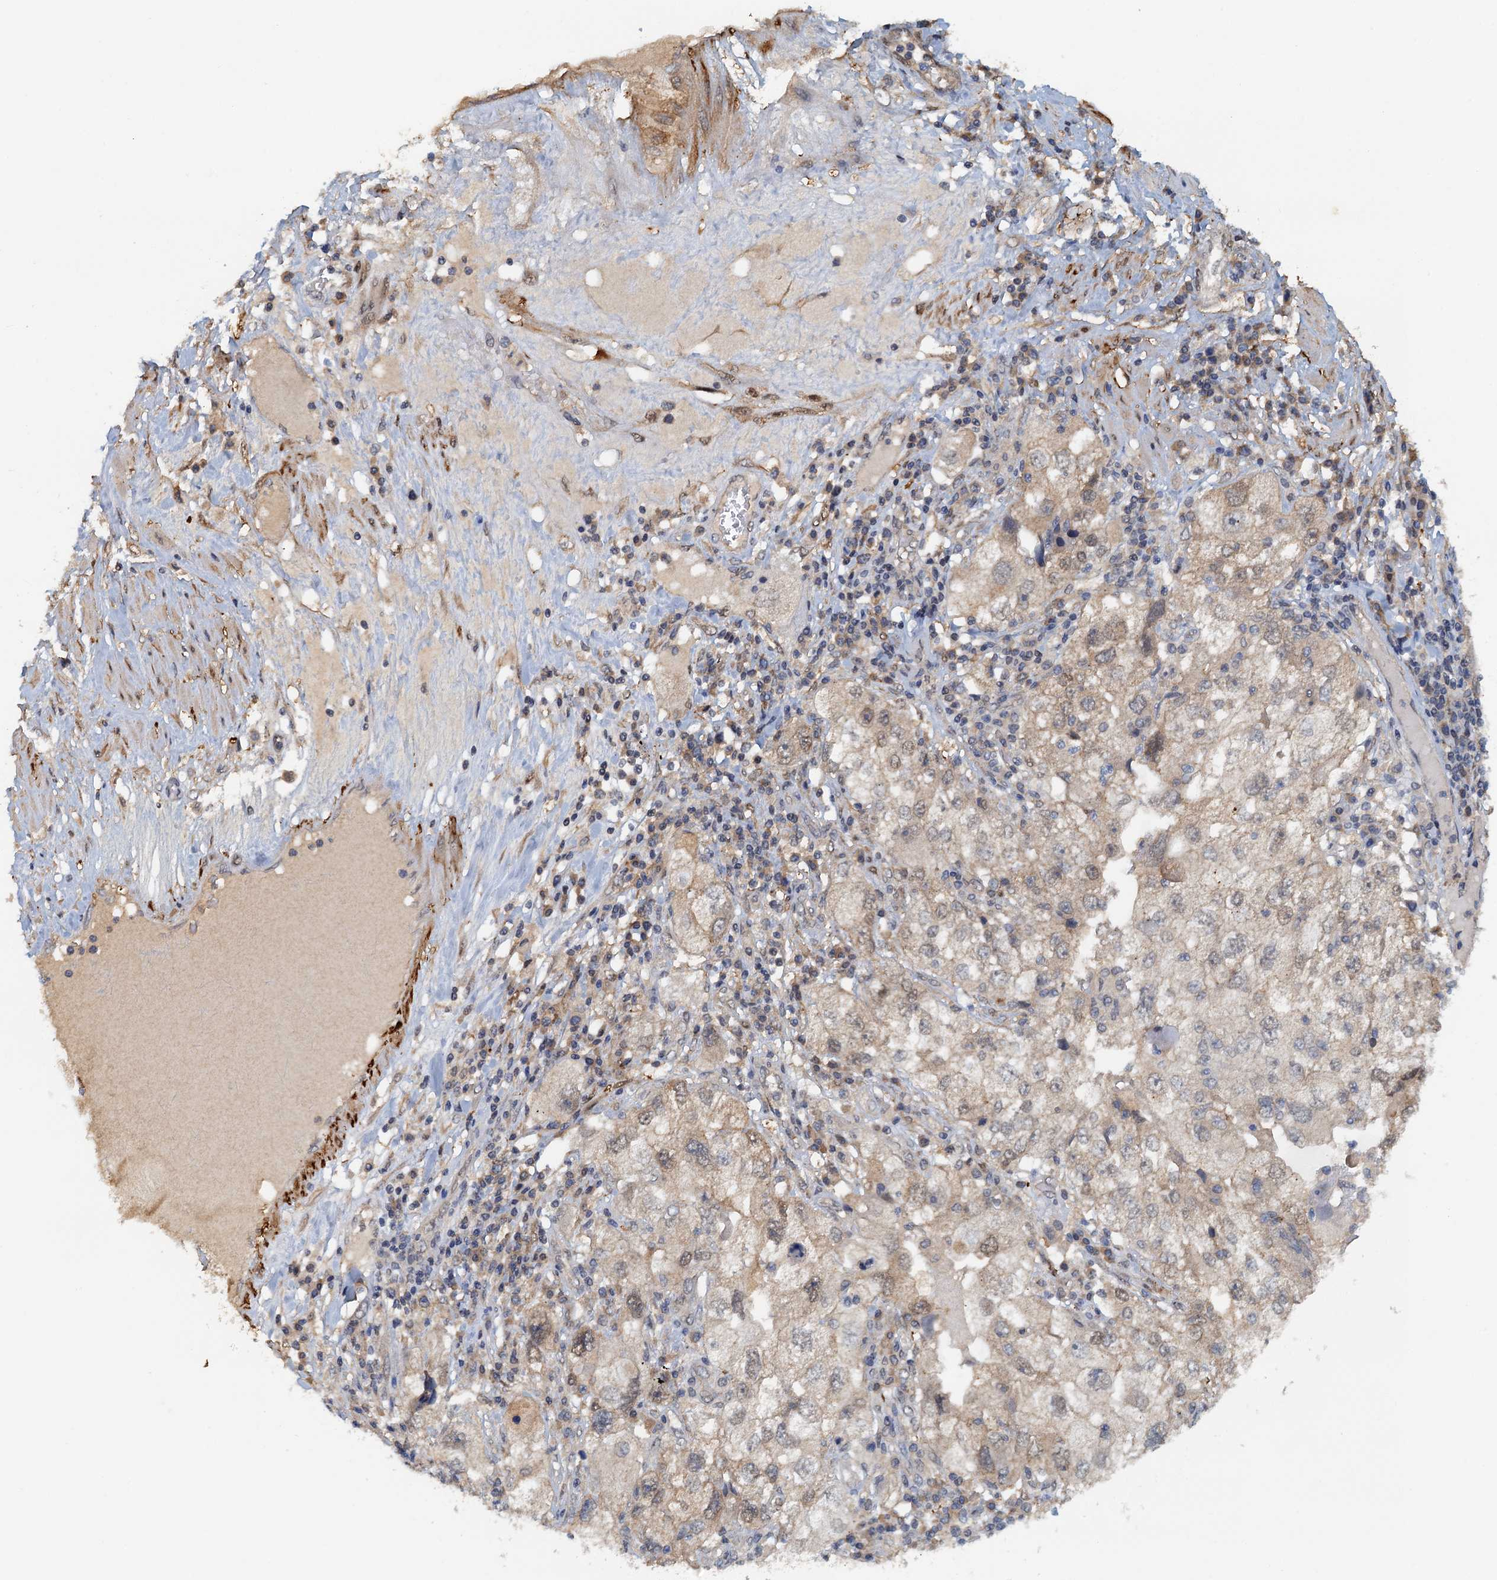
{"staining": {"intensity": "weak", "quantity": "<25%", "location": "nuclear"}, "tissue": "endometrial cancer", "cell_type": "Tumor cells", "image_type": "cancer", "snomed": [{"axis": "morphology", "description": "Adenocarcinoma, NOS"}, {"axis": "topography", "description": "Endometrium"}], "caption": "High power microscopy histopathology image of an immunohistochemistry (IHC) histopathology image of endometrial cancer (adenocarcinoma), revealing no significant positivity in tumor cells.", "gene": "UBL7", "patient": {"sex": "female", "age": 49}}